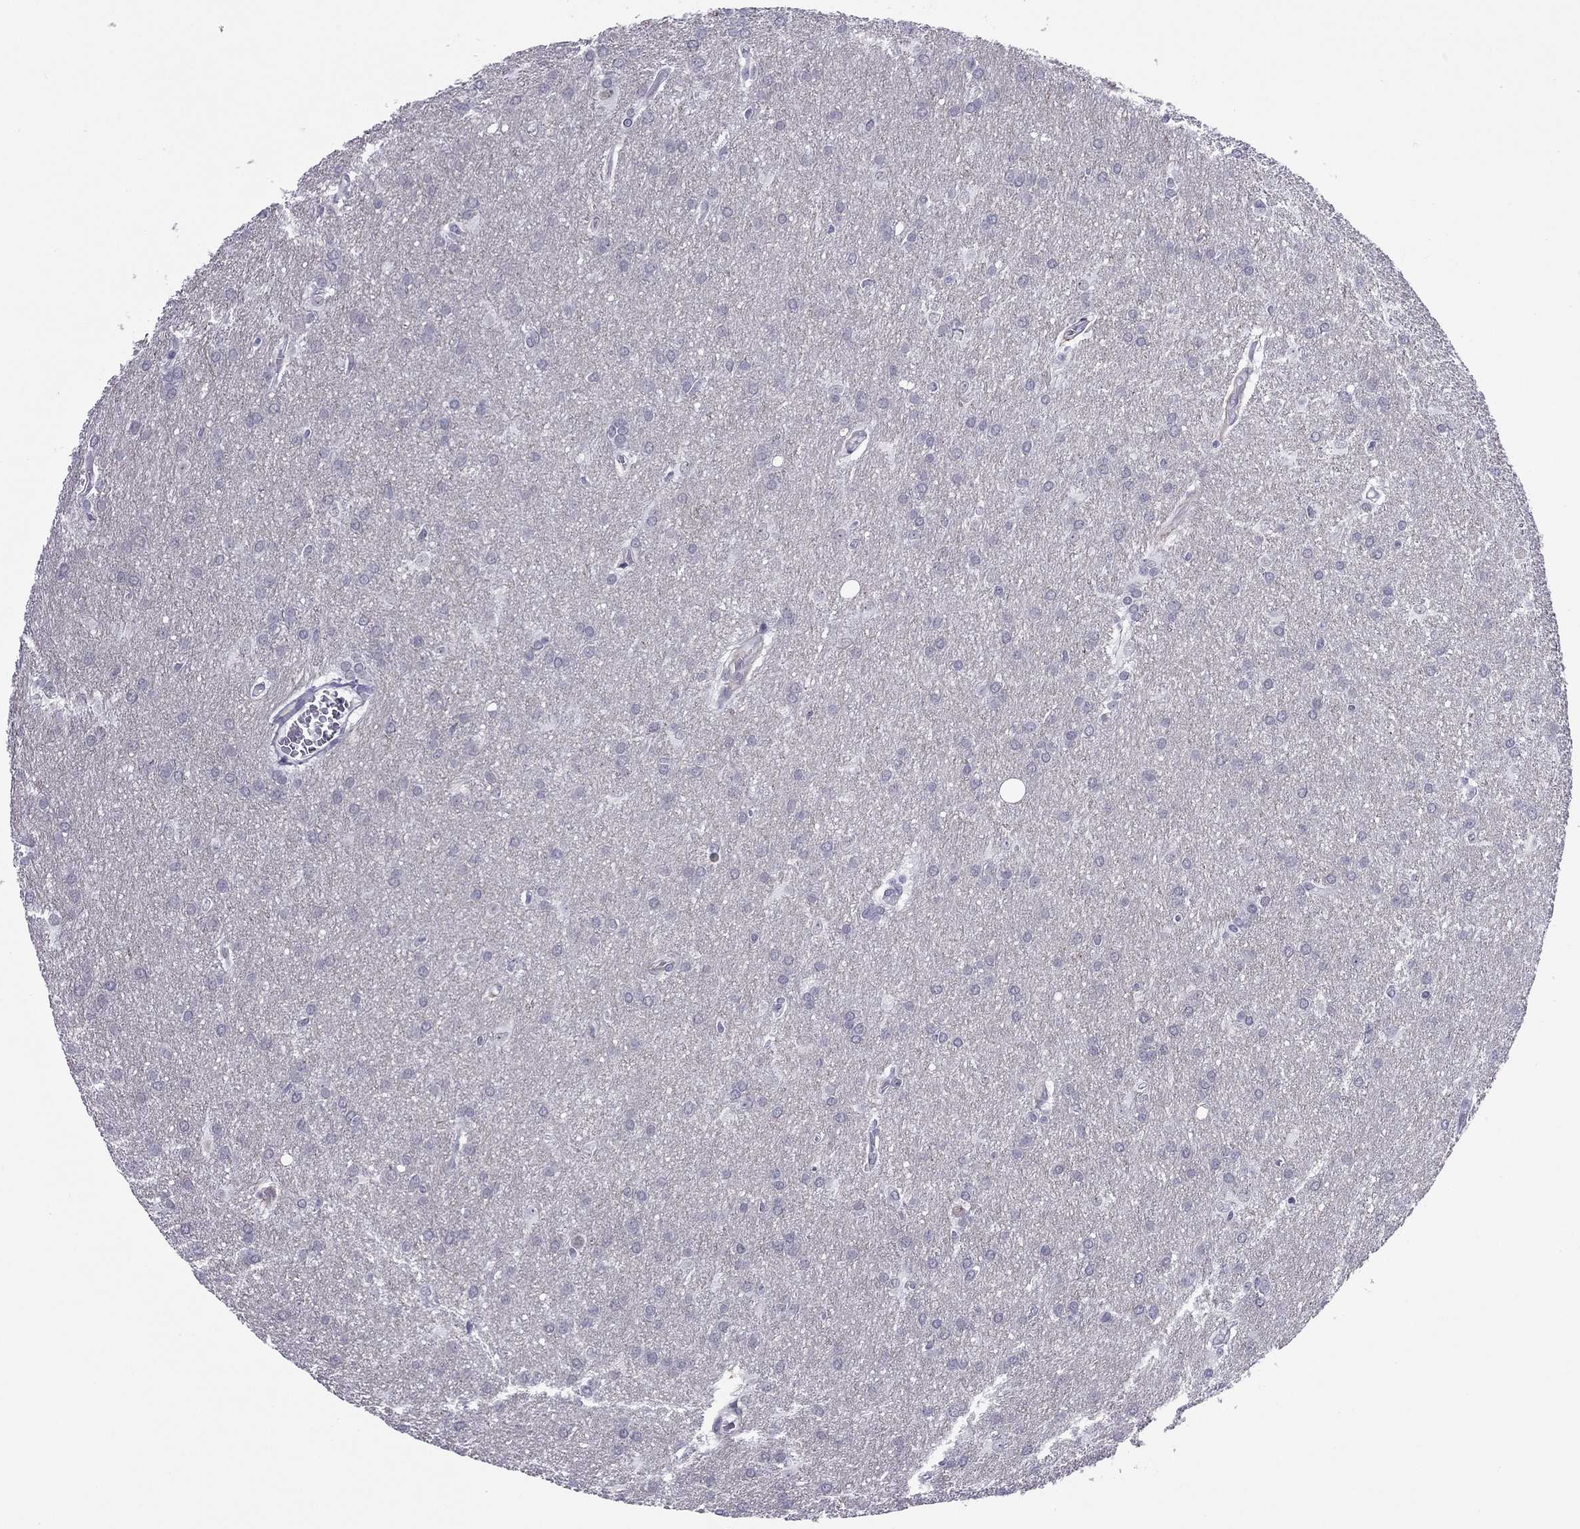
{"staining": {"intensity": "negative", "quantity": "none", "location": "none"}, "tissue": "glioma", "cell_type": "Tumor cells", "image_type": "cancer", "snomed": [{"axis": "morphology", "description": "Glioma, malignant, Low grade"}, {"axis": "topography", "description": "Brain"}], "caption": "A photomicrograph of low-grade glioma (malignant) stained for a protein demonstrates no brown staining in tumor cells.", "gene": "ZNF646", "patient": {"sex": "female", "age": 32}}